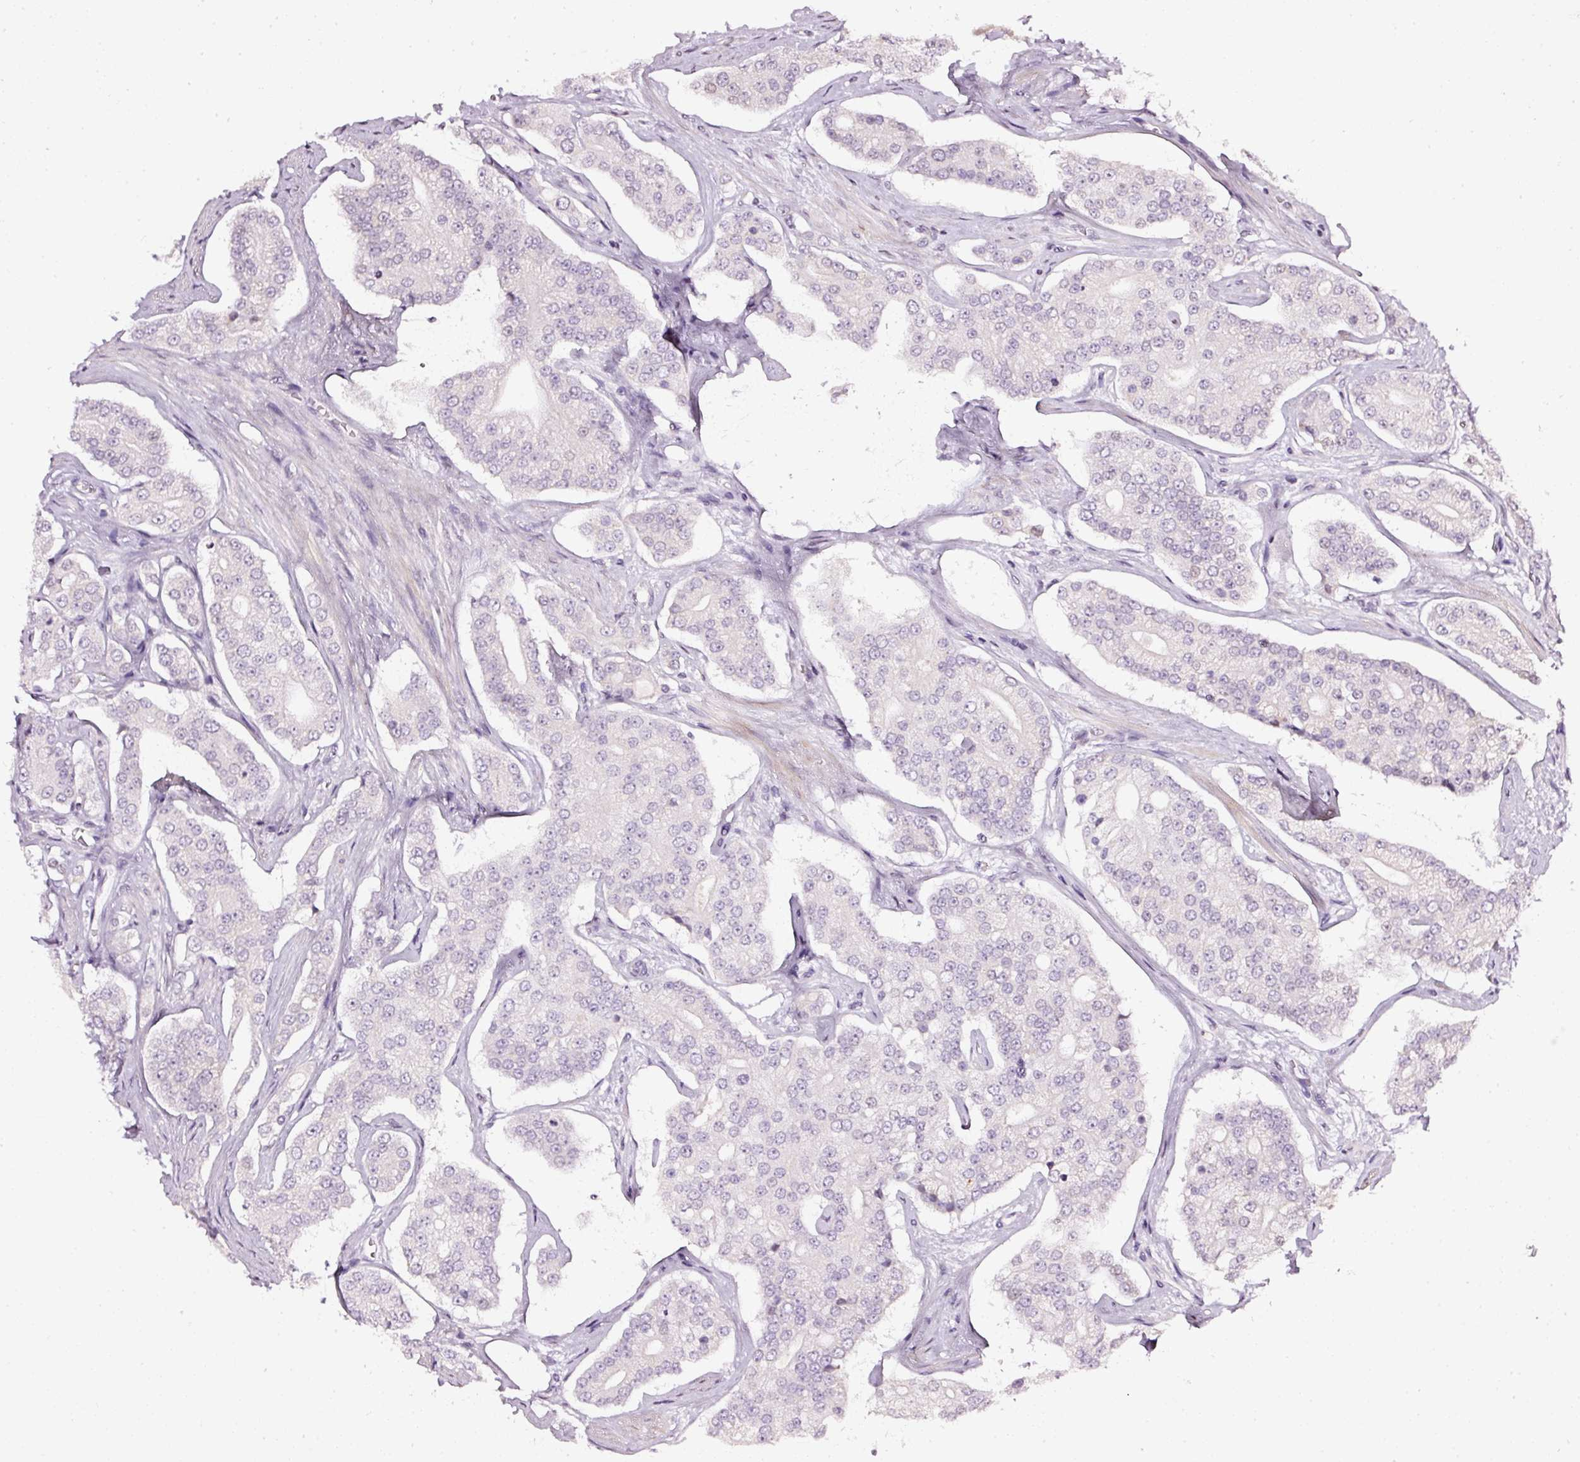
{"staining": {"intensity": "negative", "quantity": "none", "location": "none"}, "tissue": "prostate cancer", "cell_type": "Tumor cells", "image_type": "cancer", "snomed": [{"axis": "morphology", "description": "Adenocarcinoma, High grade"}, {"axis": "topography", "description": "Prostate"}], "caption": "High power microscopy image of an immunohistochemistry (IHC) photomicrograph of prostate high-grade adenocarcinoma, revealing no significant staining in tumor cells. The staining is performed using DAB brown chromogen with nuclei counter-stained in using hematoxylin.", "gene": "NRDE2", "patient": {"sex": "male", "age": 71}}